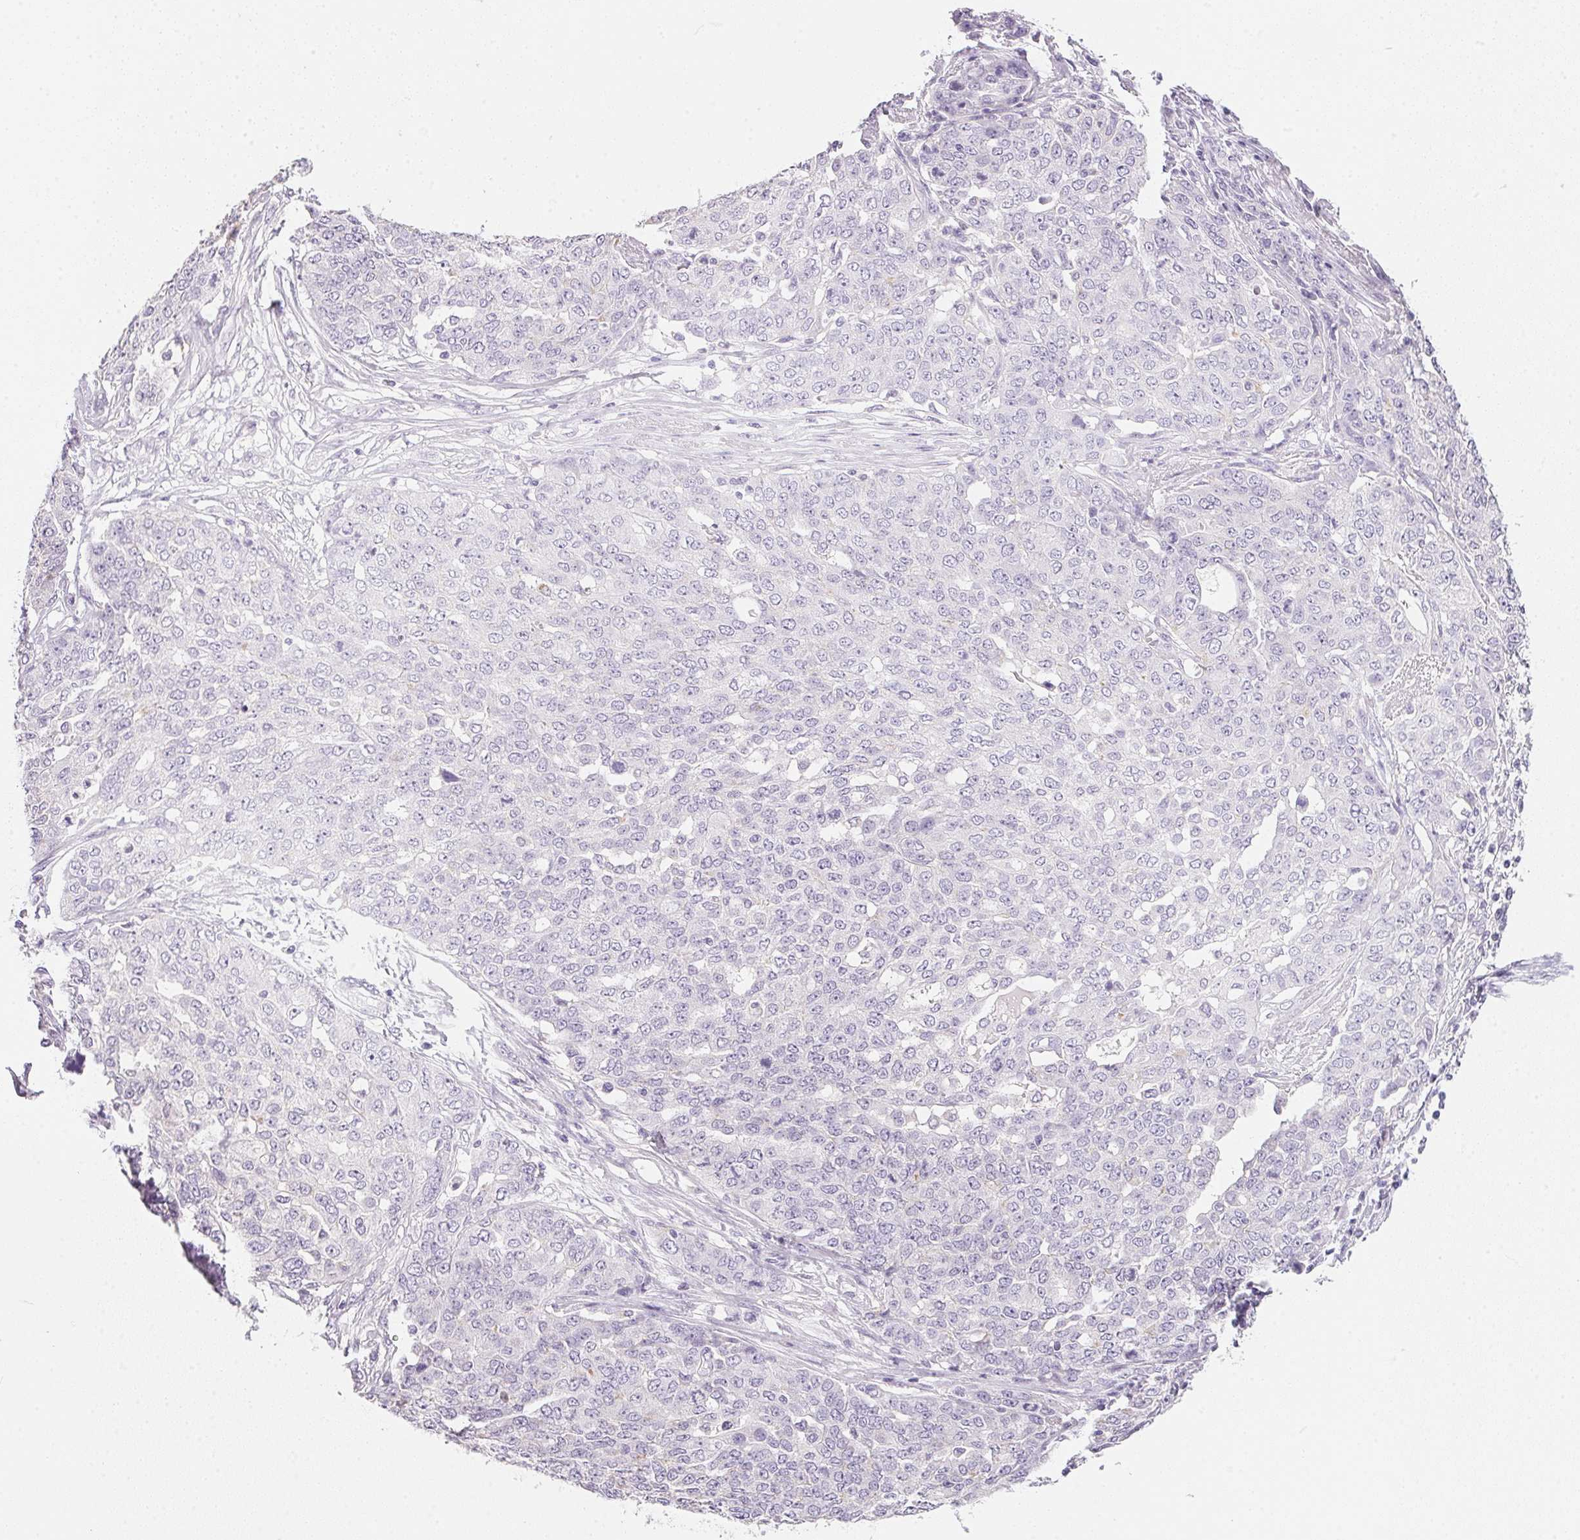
{"staining": {"intensity": "negative", "quantity": "none", "location": "none"}, "tissue": "ovarian cancer", "cell_type": "Tumor cells", "image_type": "cancer", "snomed": [{"axis": "morphology", "description": "Cystadenocarcinoma, serous, NOS"}, {"axis": "topography", "description": "Soft tissue"}, {"axis": "topography", "description": "Ovary"}], "caption": "IHC of serous cystadenocarcinoma (ovarian) shows no positivity in tumor cells. The staining was performed using DAB (3,3'-diaminobenzidine) to visualize the protein expression in brown, while the nuclei were stained in blue with hematoxylin (Magnification: 20x).", "gene": "ACP3", "patient": {"sex": "female", "age": 57}}